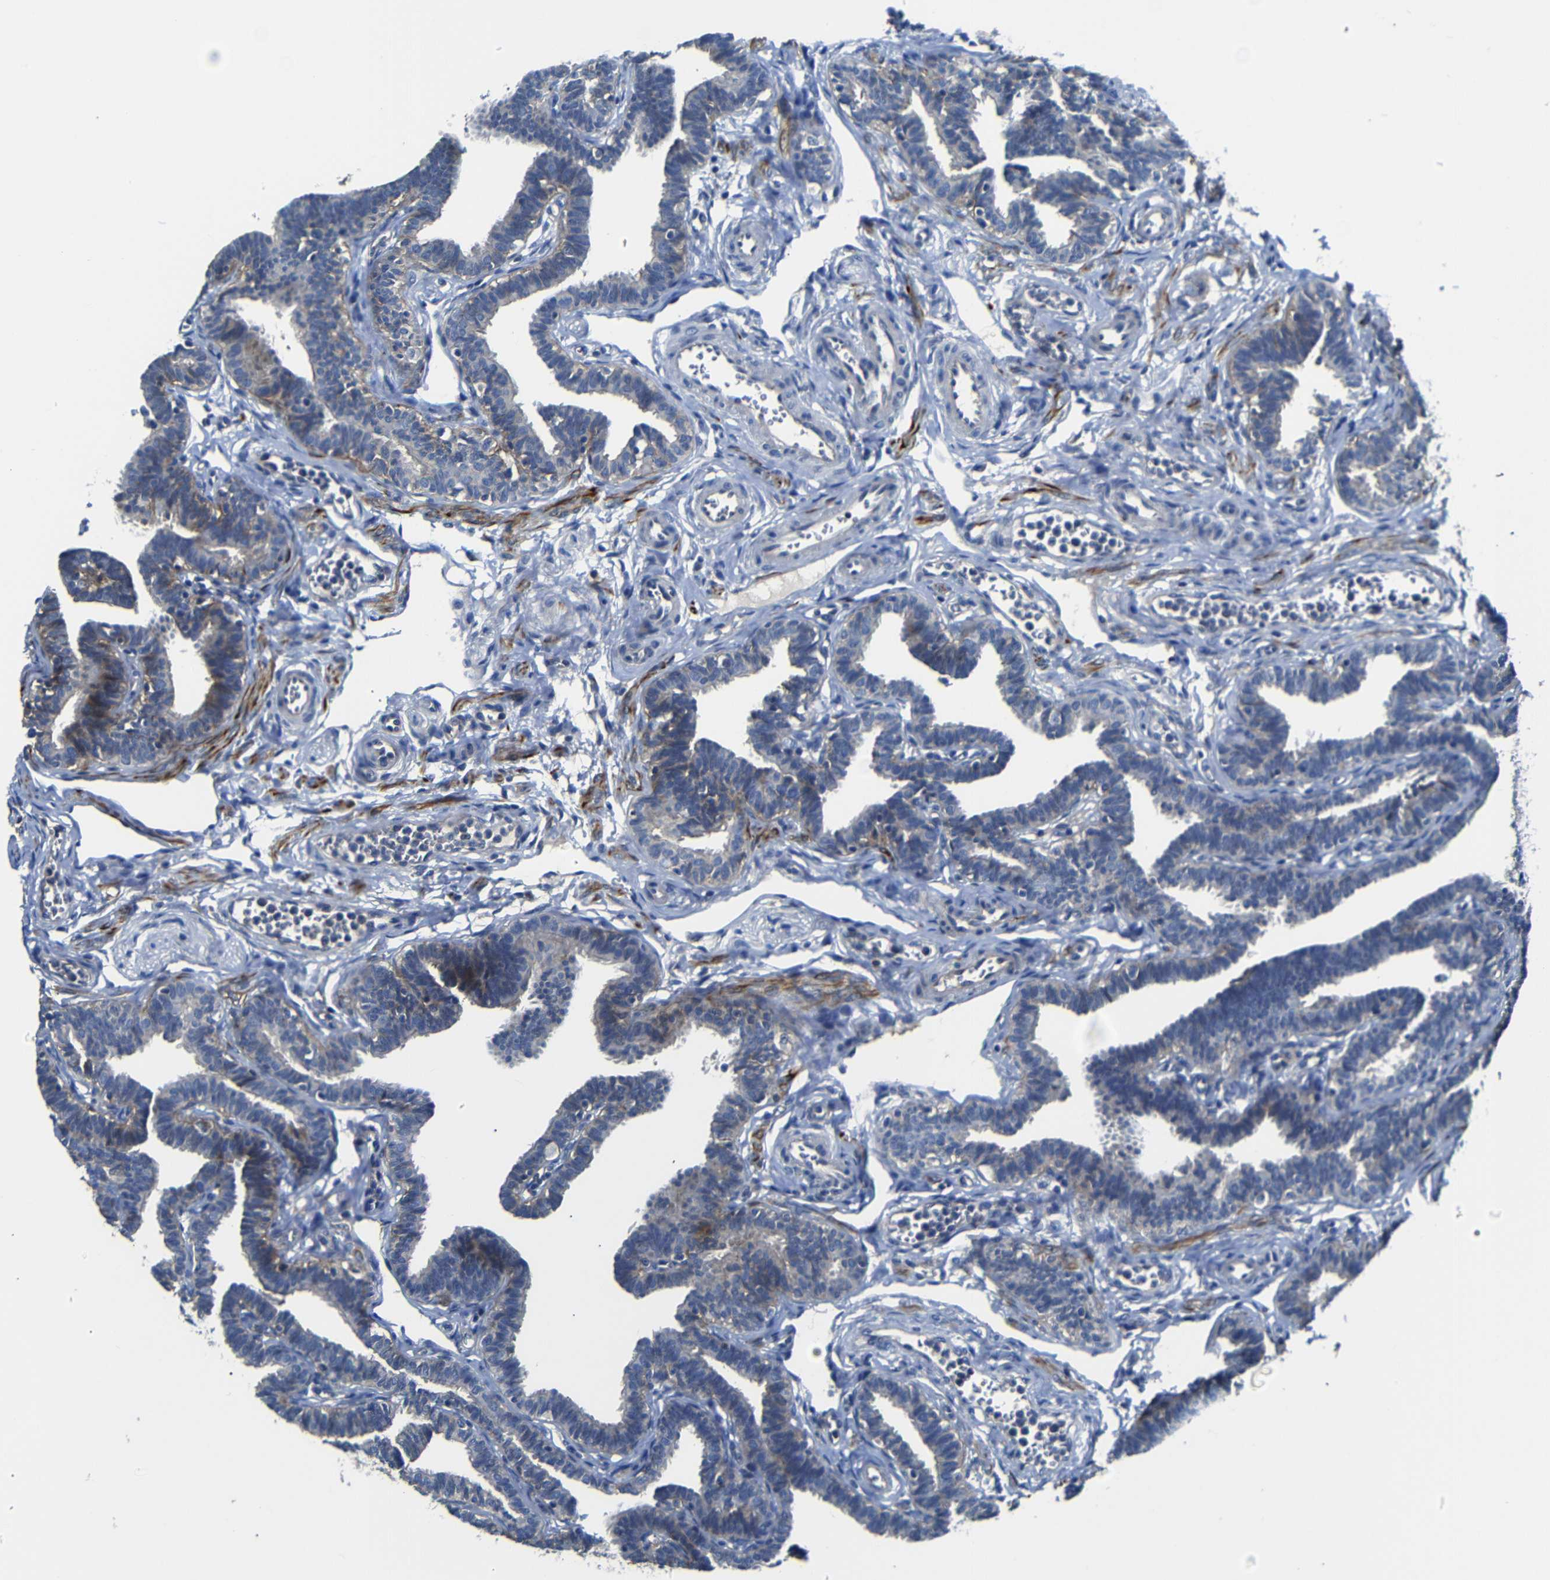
{"staining": {"intensity": "weak", "quantity": "<25%", "location": "cytoplasmic/membranous"}, "tissue": "fallopian tube", "cell_type": "Glandular cells", "image_type": "normal", "snomed": [{"axis": "morphology", "description": "Normal tissue, NOS"}, {"axis": "topography", "description": "Fallopian tube"}, {"axis": "topography", "description": "Ovary"}], "caption": "The photomicrograph demonstrates no staining of glandular cells in benign fallopian tube.", "gene": "AFDN", "patient": {"sex": "female", "age": 23}}